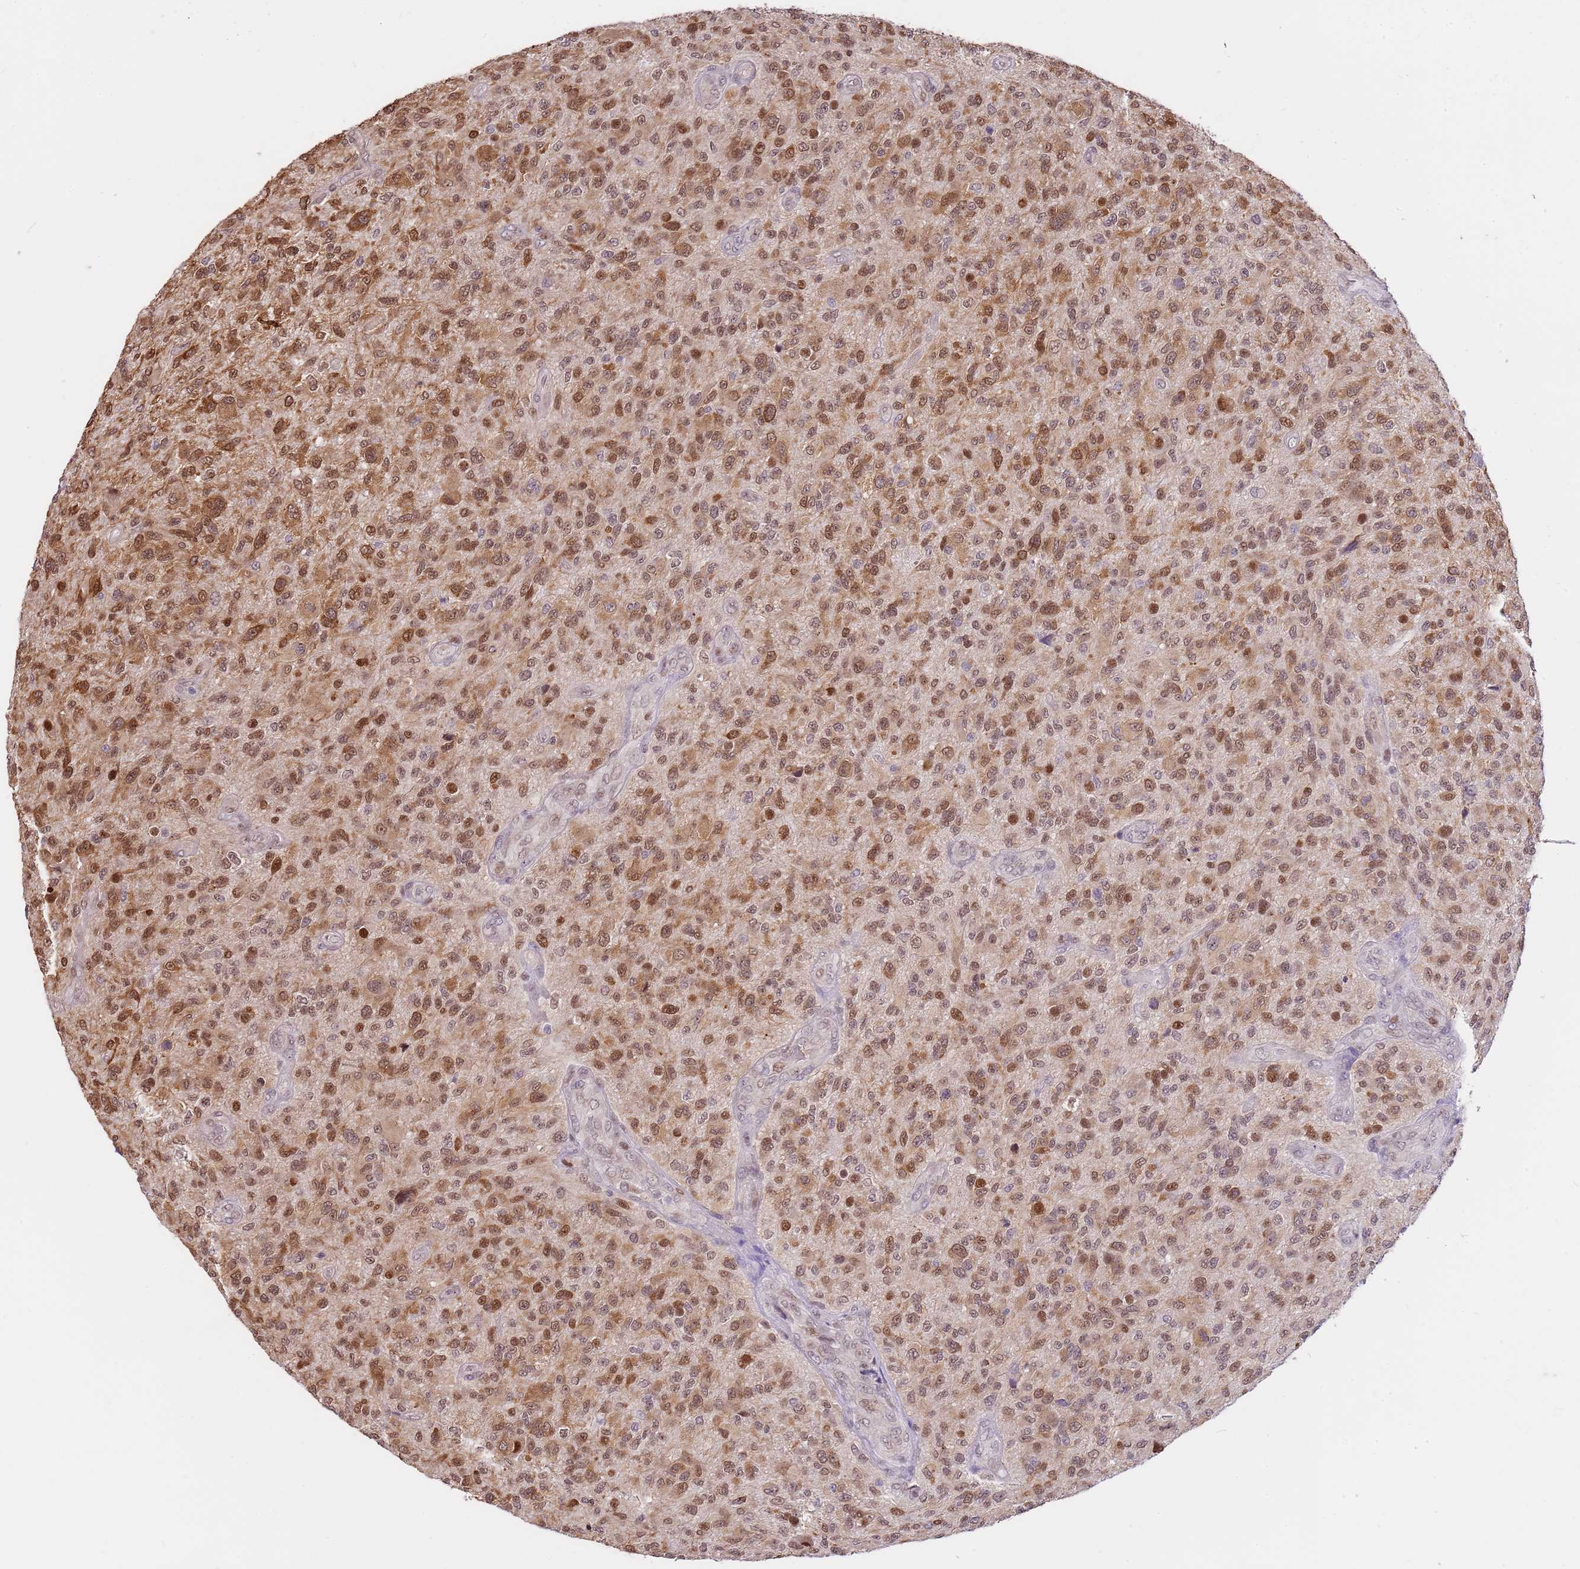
{"staining": {"intensity": "moderate", "quantity": ">75%", "location": "nuclear"}, "tissue": "glioma", "cell_type": "Tumor cells", "image_type": "cancer", "snomed": [{"axis": "morphology", "description": "Glioma, malignant, High grade"}, {"axis": "topography", "description": "Brain"}], "caption": "Immunohistochemistry (IHC) (DAB (3,3'-diaminobenzidine)) staining of human glioma displays moderate nuclear protein expression in about >75% of tumor cells.", "gene": "RFK", "patient": {"sex": "male", "age": 47}}